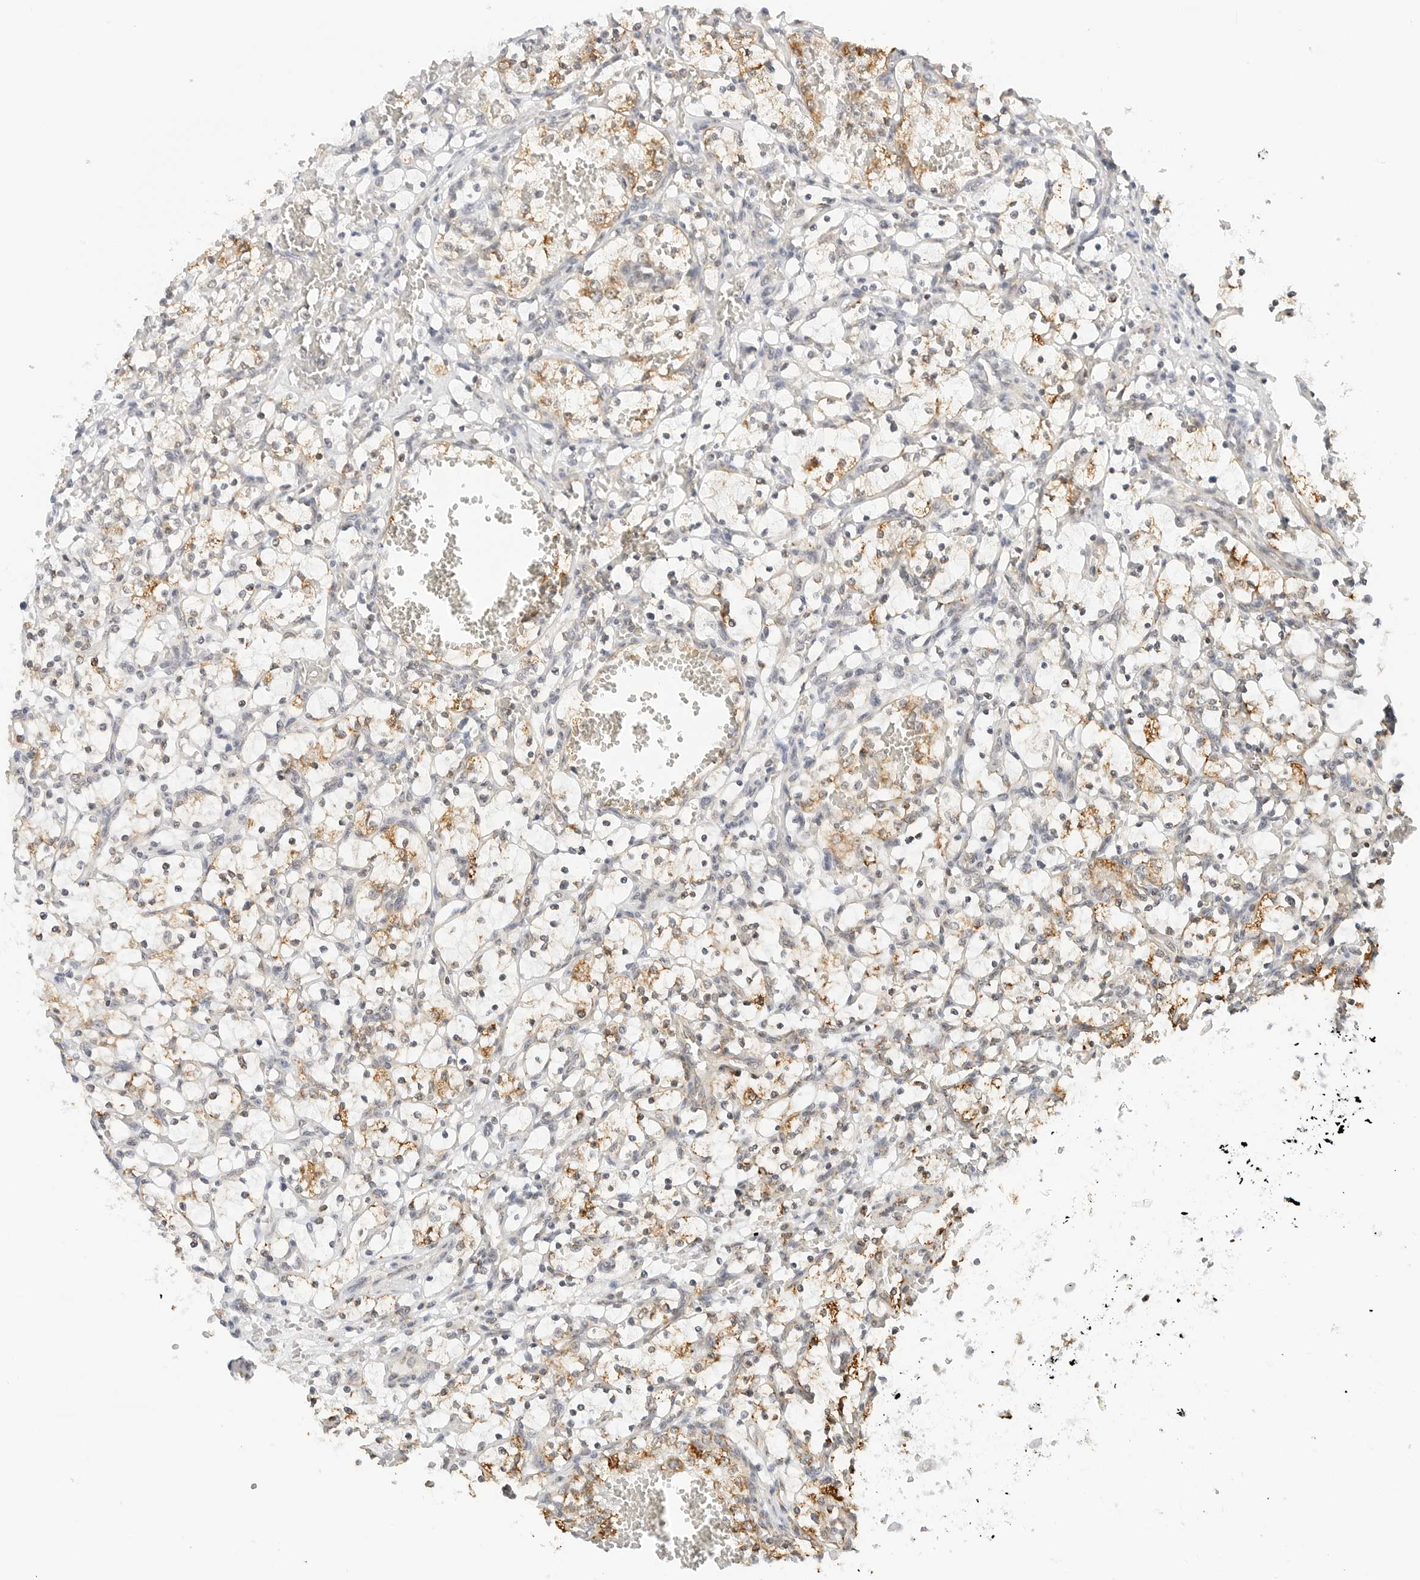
{"staining": {"intensity": "moderate", "quantity": "<25%", "location": "cytoplasmic/membranous"}, "tissue": "renal cancer", "cell_type": "Tumor cells", "image_type": "cancer", "snomed": [{"axis": "morphology", "description": "Adenocarcinoma, NOS"}, {"axis": "topography", "description": "Kidney"}], "caption": "Tumor cells exhibit moderate cytoplasmic/membranous staining in approximately <25% of cells in adenocarcinoma (renal). (DAB (3,3'-diaminobenzidine) = brown stain, brightfield microscopy at high magnification).", "gene": "ATL1", "patient": {"sex": "female", "age": 69}}